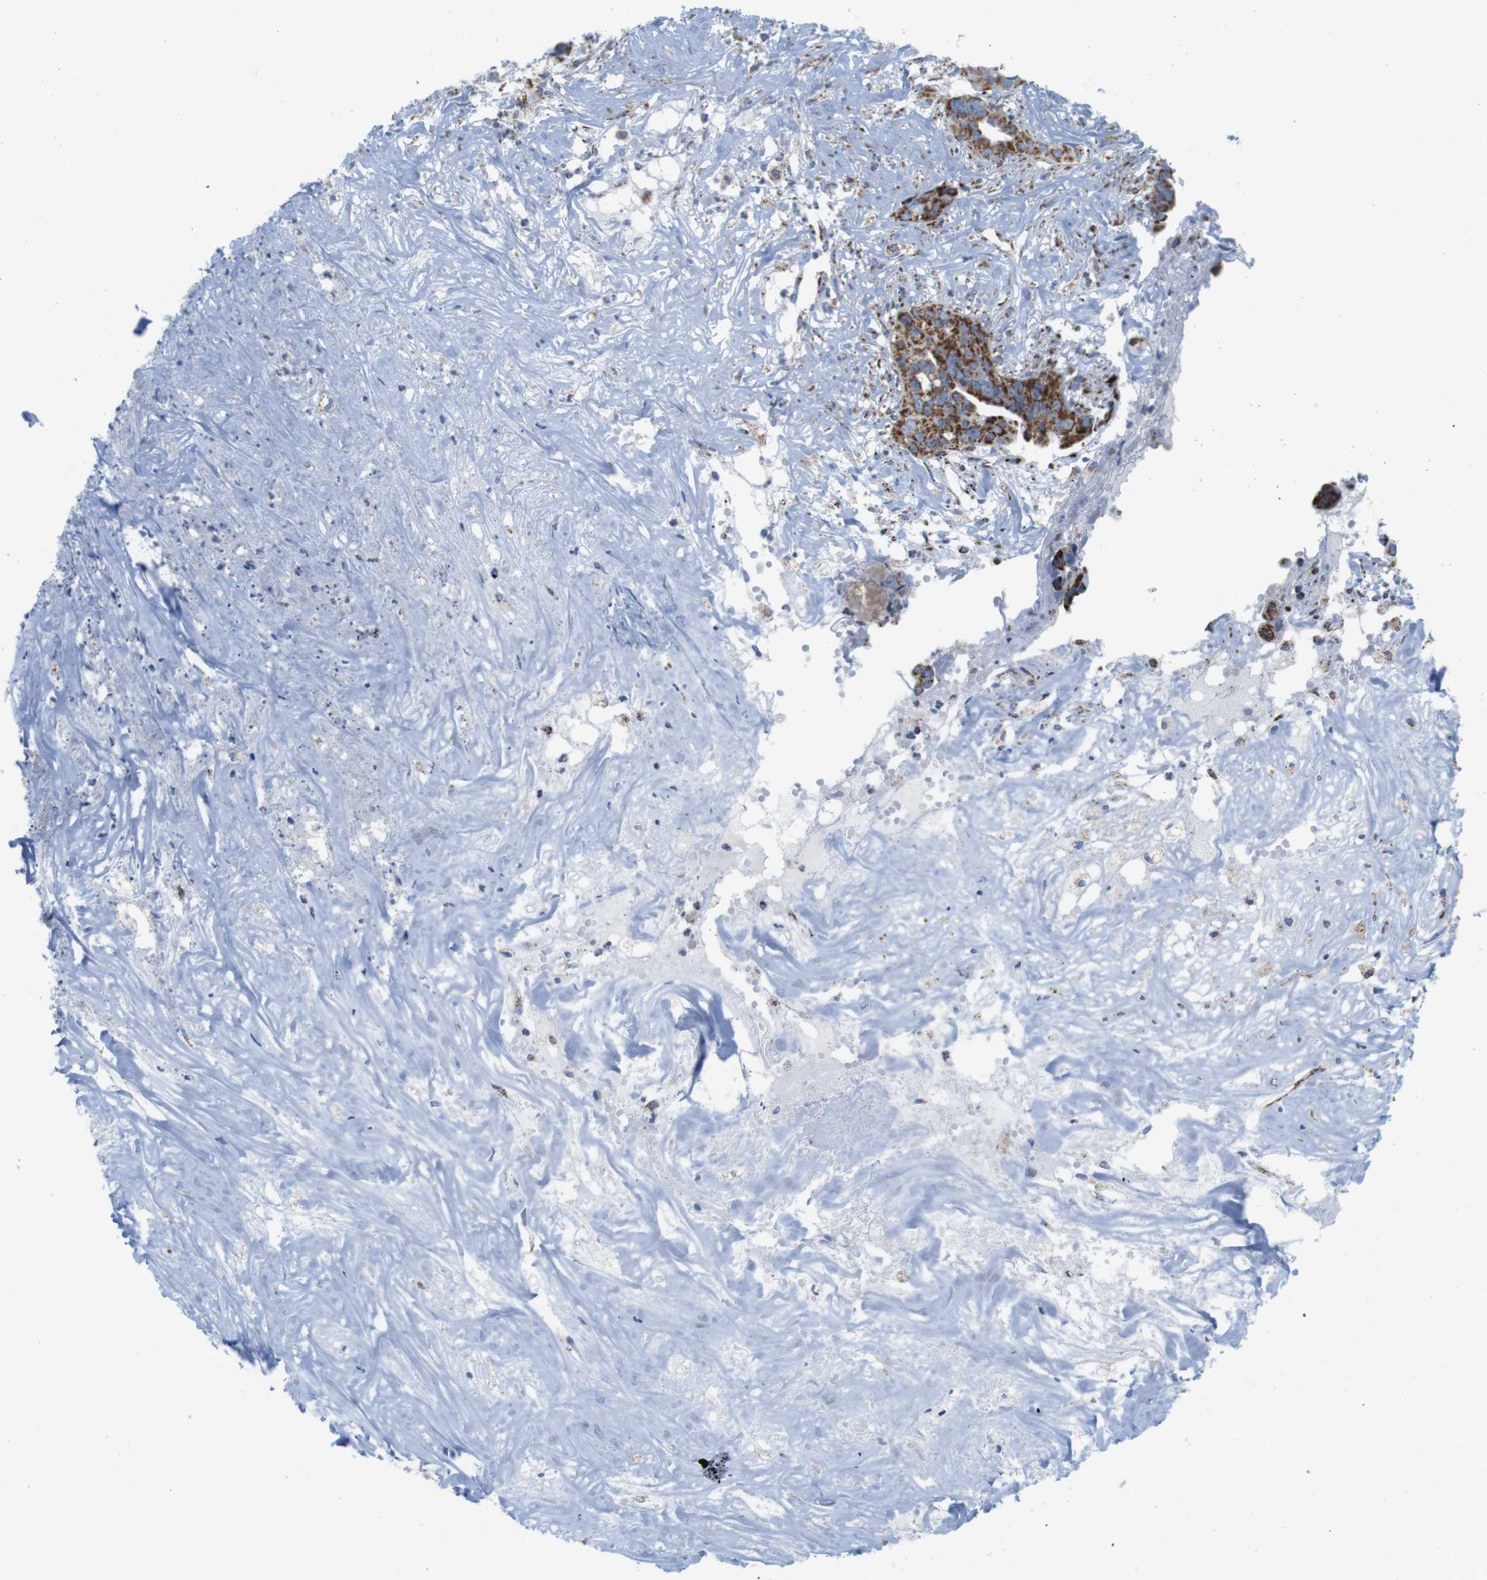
{"staining": {"intensity": "strong", "quantity": ">75%", "location": "cytoplasmic/membranous"}, "tissue": "liver cancer", "cell_type": "Tumor cells", "image_type": "cancer", "snomed": [{"axis": "morphology", "description": "Cholangiocarcinoma"}, {"axis": "topography", "description": "Liver"}], "caption": "Liver cancer (cholangiocarcinoma) stained with immunohistochemistry (IHC) displays strong cytoplasmic/membranous expression in approximately >75% of tumor cells.", "gene": "ATP5PO", "patient": {"sex": "female", "age": 61}}